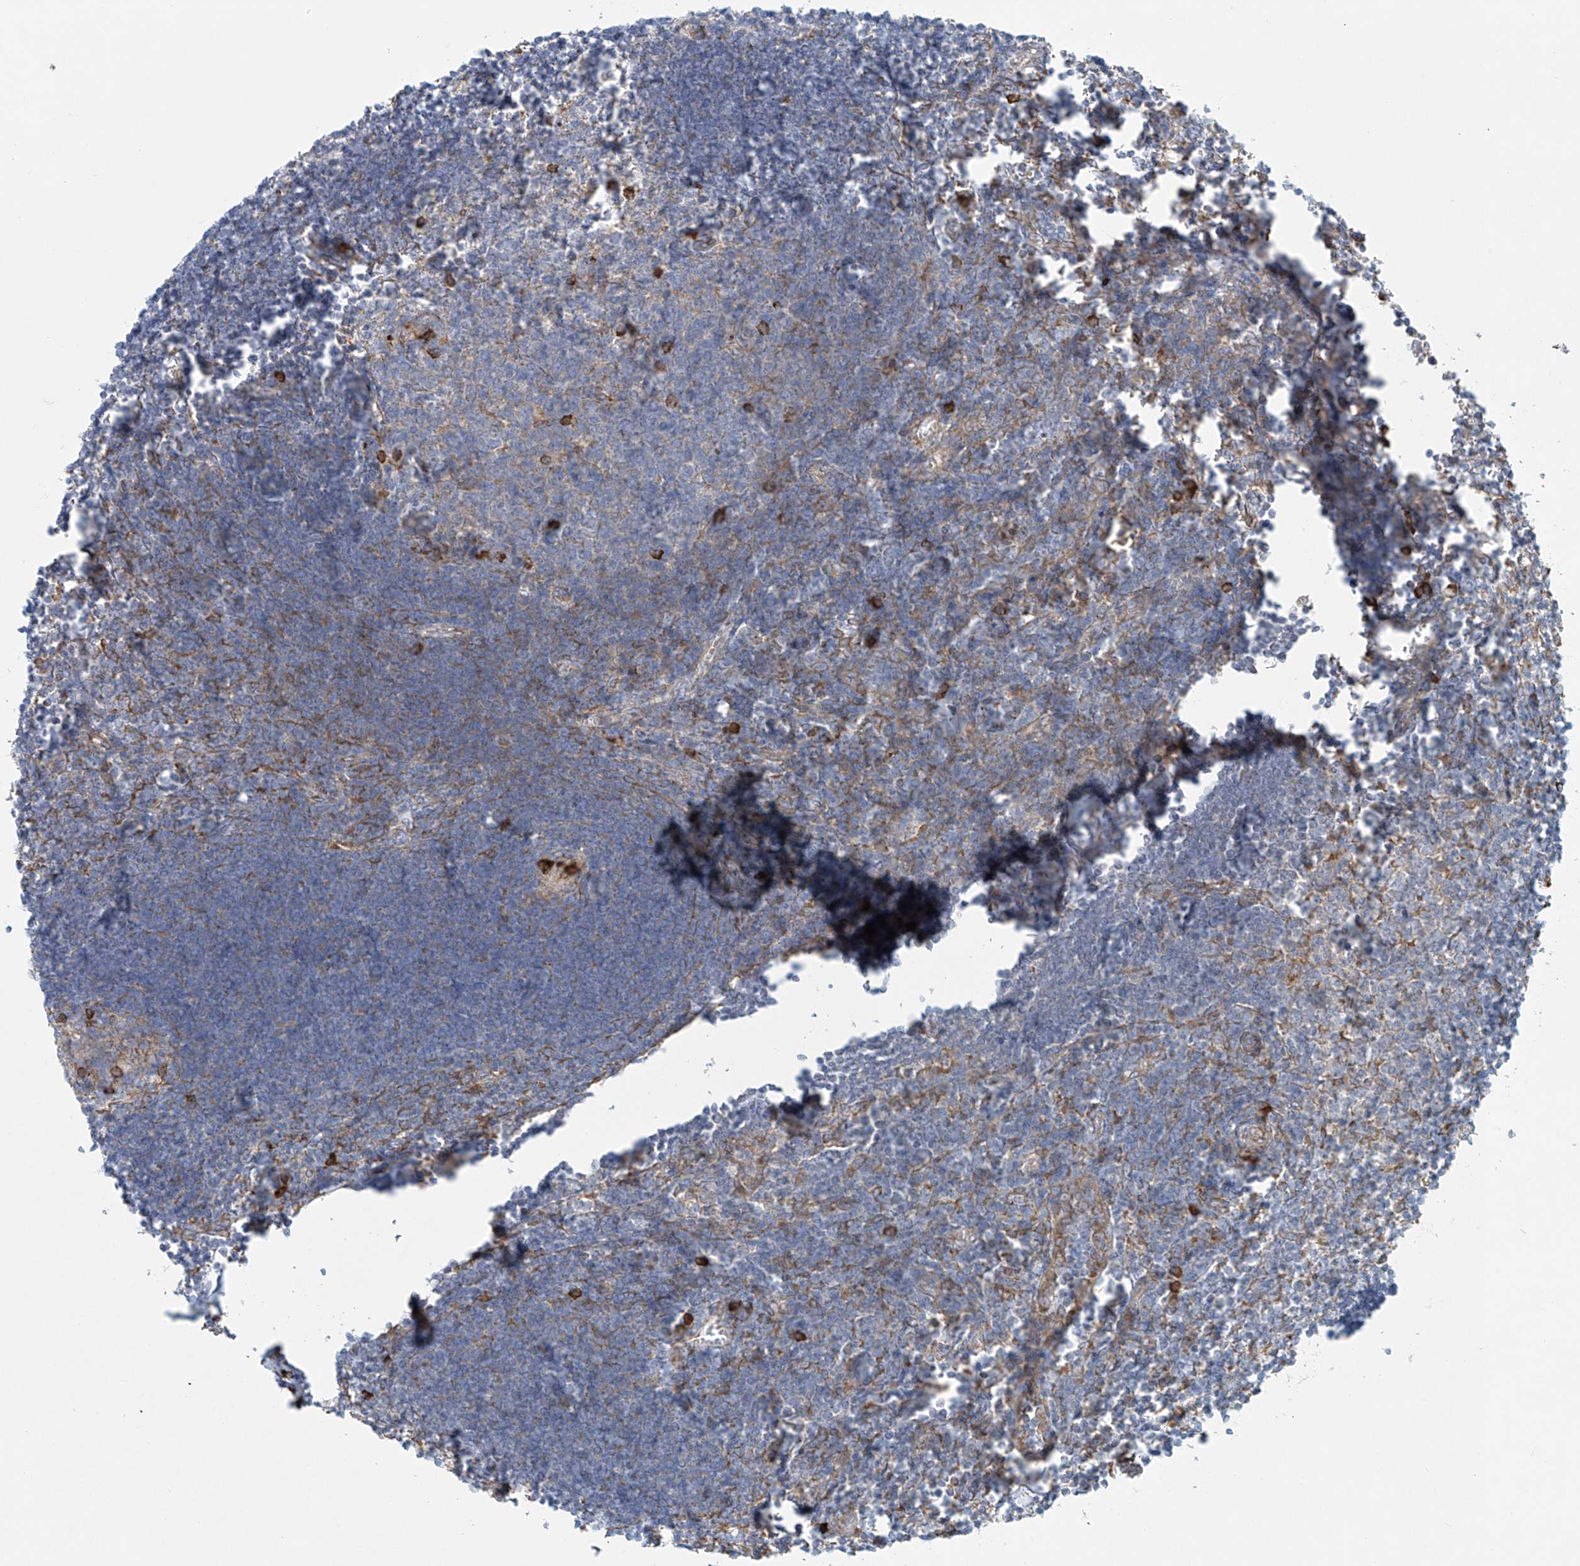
{"staining": {"intensity": "moderate", "quantity": "<25%", "location": "cytoplasmic/membranous"}, "tissue": "lymph node", "cell_type": "Germinal center cells", "image_type": "normal", "snomed": [{"axis": "morphology", "description": "Normal tissue, NOS"}, {"axis": "morphology", "description": "Malignant melanoma, Metastatic site"}, {"axis": "topography", "description": "Lymph node"}], "caption": "A low amount of moderate cytoplasmic/membranous positivity is seen in approximately <25% of germinal center cells in normal lymph node. The protein of interest is shown in brown color, while the nuclei are stained blue.", "gene": "EIPR1", "patient": {"sex": "male", "age": 41}}